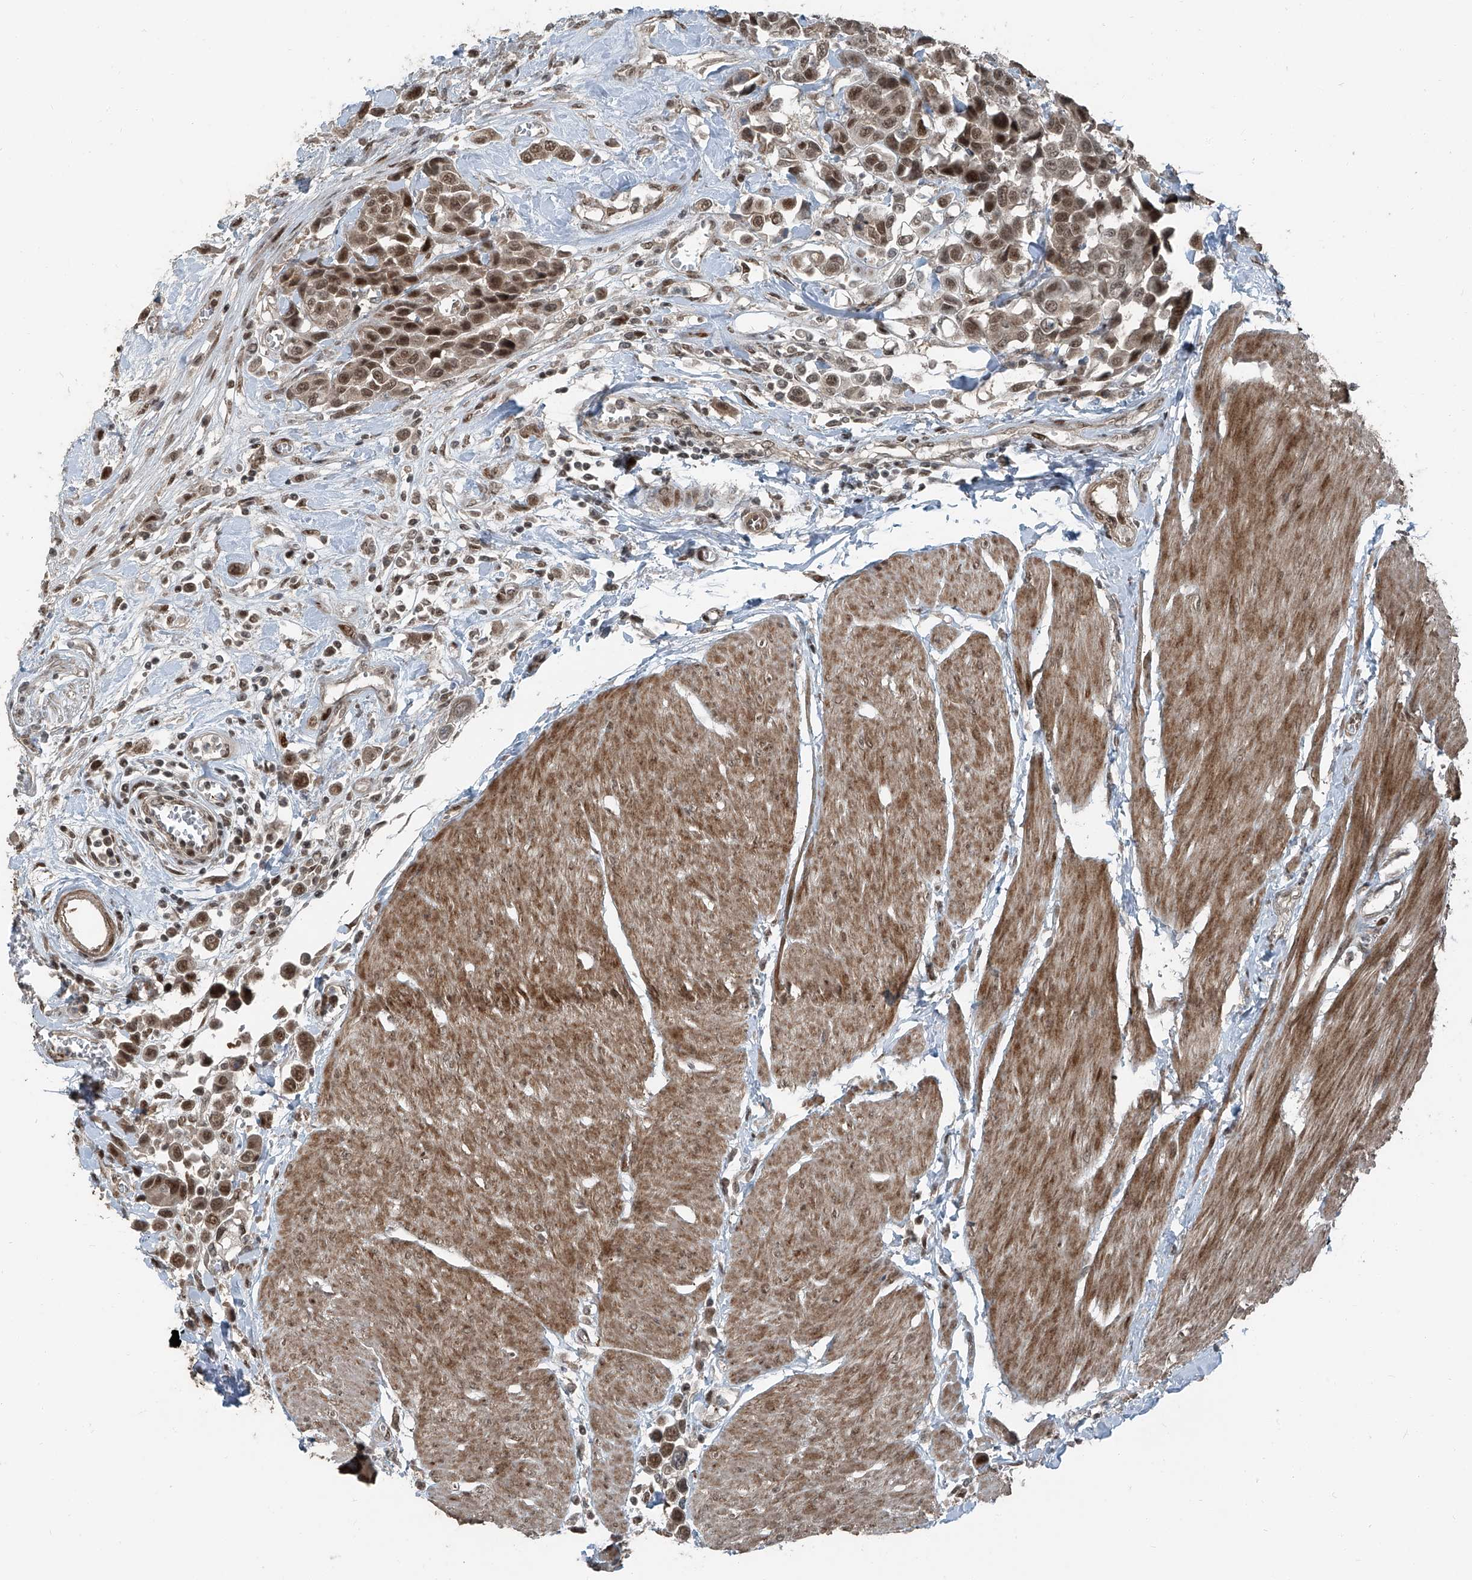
{"staining": {"intensity": "moderate", "quantity": ">75%", "location": "nuclear"}, "tissue": "urothelial cancer", "cell_type": "Tumor cells", "image_type": "cancer", "snomed": [{"axis": "morphology", "description": "Urothelial carcinoma, High grade"}, {"axis": "topography", "description": "Urinary bladder"}], "caption": "IHC (DAB (3,3'-diaminobenzidine)) staining of human urothelial carcinoma (high-grade) reveals moderate nuclear protein positivity in about >75% of tumor cells. The staining was performed using DAB, with brown indicating positive protein expression. Nuclei are stained blue with hematoxylin.", "gene": "ZNF570", "patient": {"sex": "male", "age": 50}}